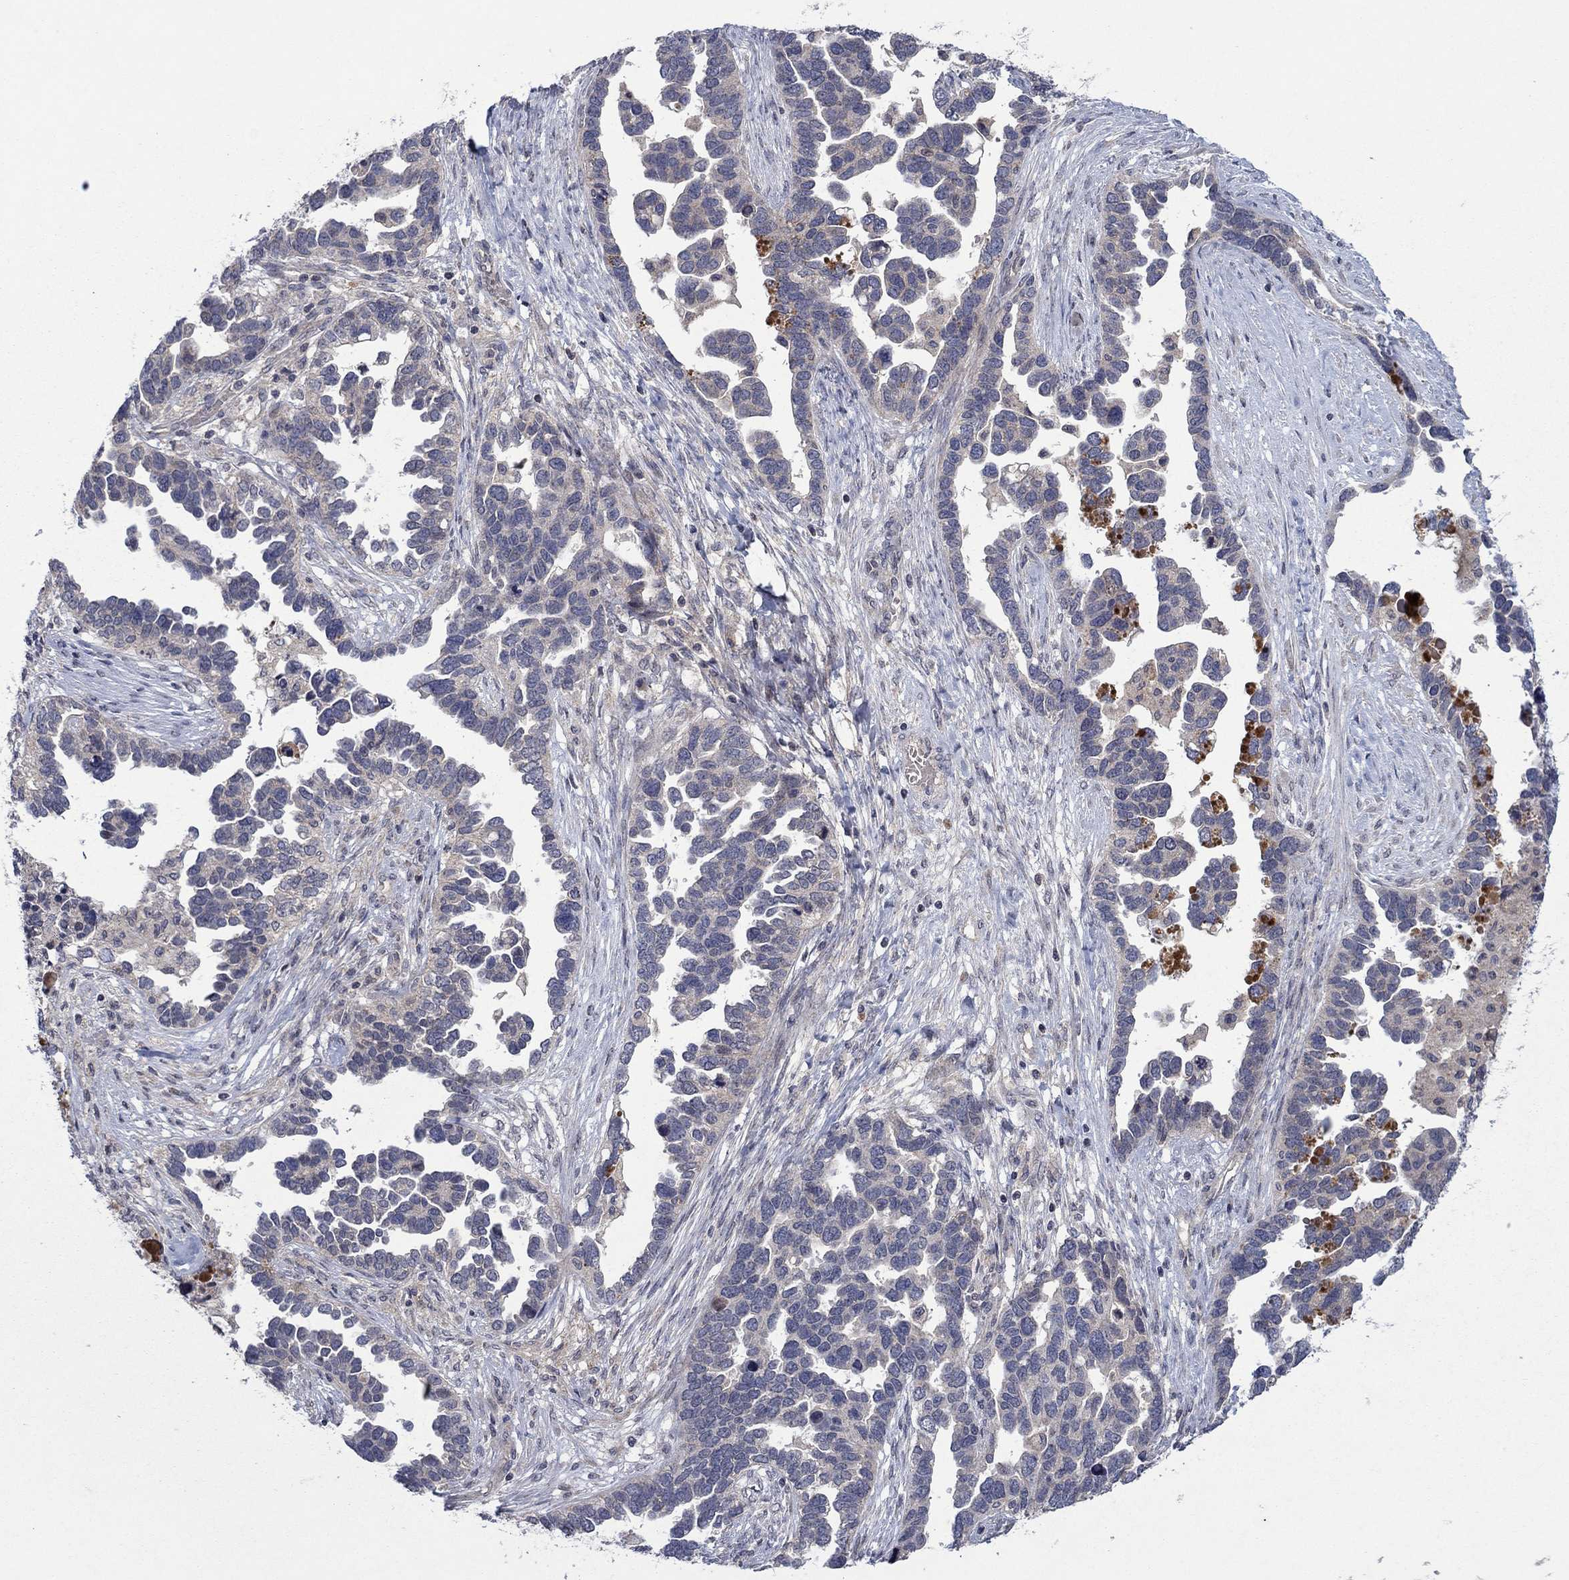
{"staining": {"intensity": "negative", "quantity": "none", "location": "none"}, "tissue": "ovarian cancer", "cell_type": "Tumor cells", "image_type": "cancer", "snomed": [{"axis": "morphology", "description": "Cystadenocarcinoma, serous, NOS"}, {"axis": "topography", "description": "Ovary"}], "caption": "Immunohistochemical staining of human ovarian cancer (serous cystadenocarcinoma) exhibits no significant positivity in tumor cells.", "gene": "IL4", "patient": {"sex": "female", "age": 54}}